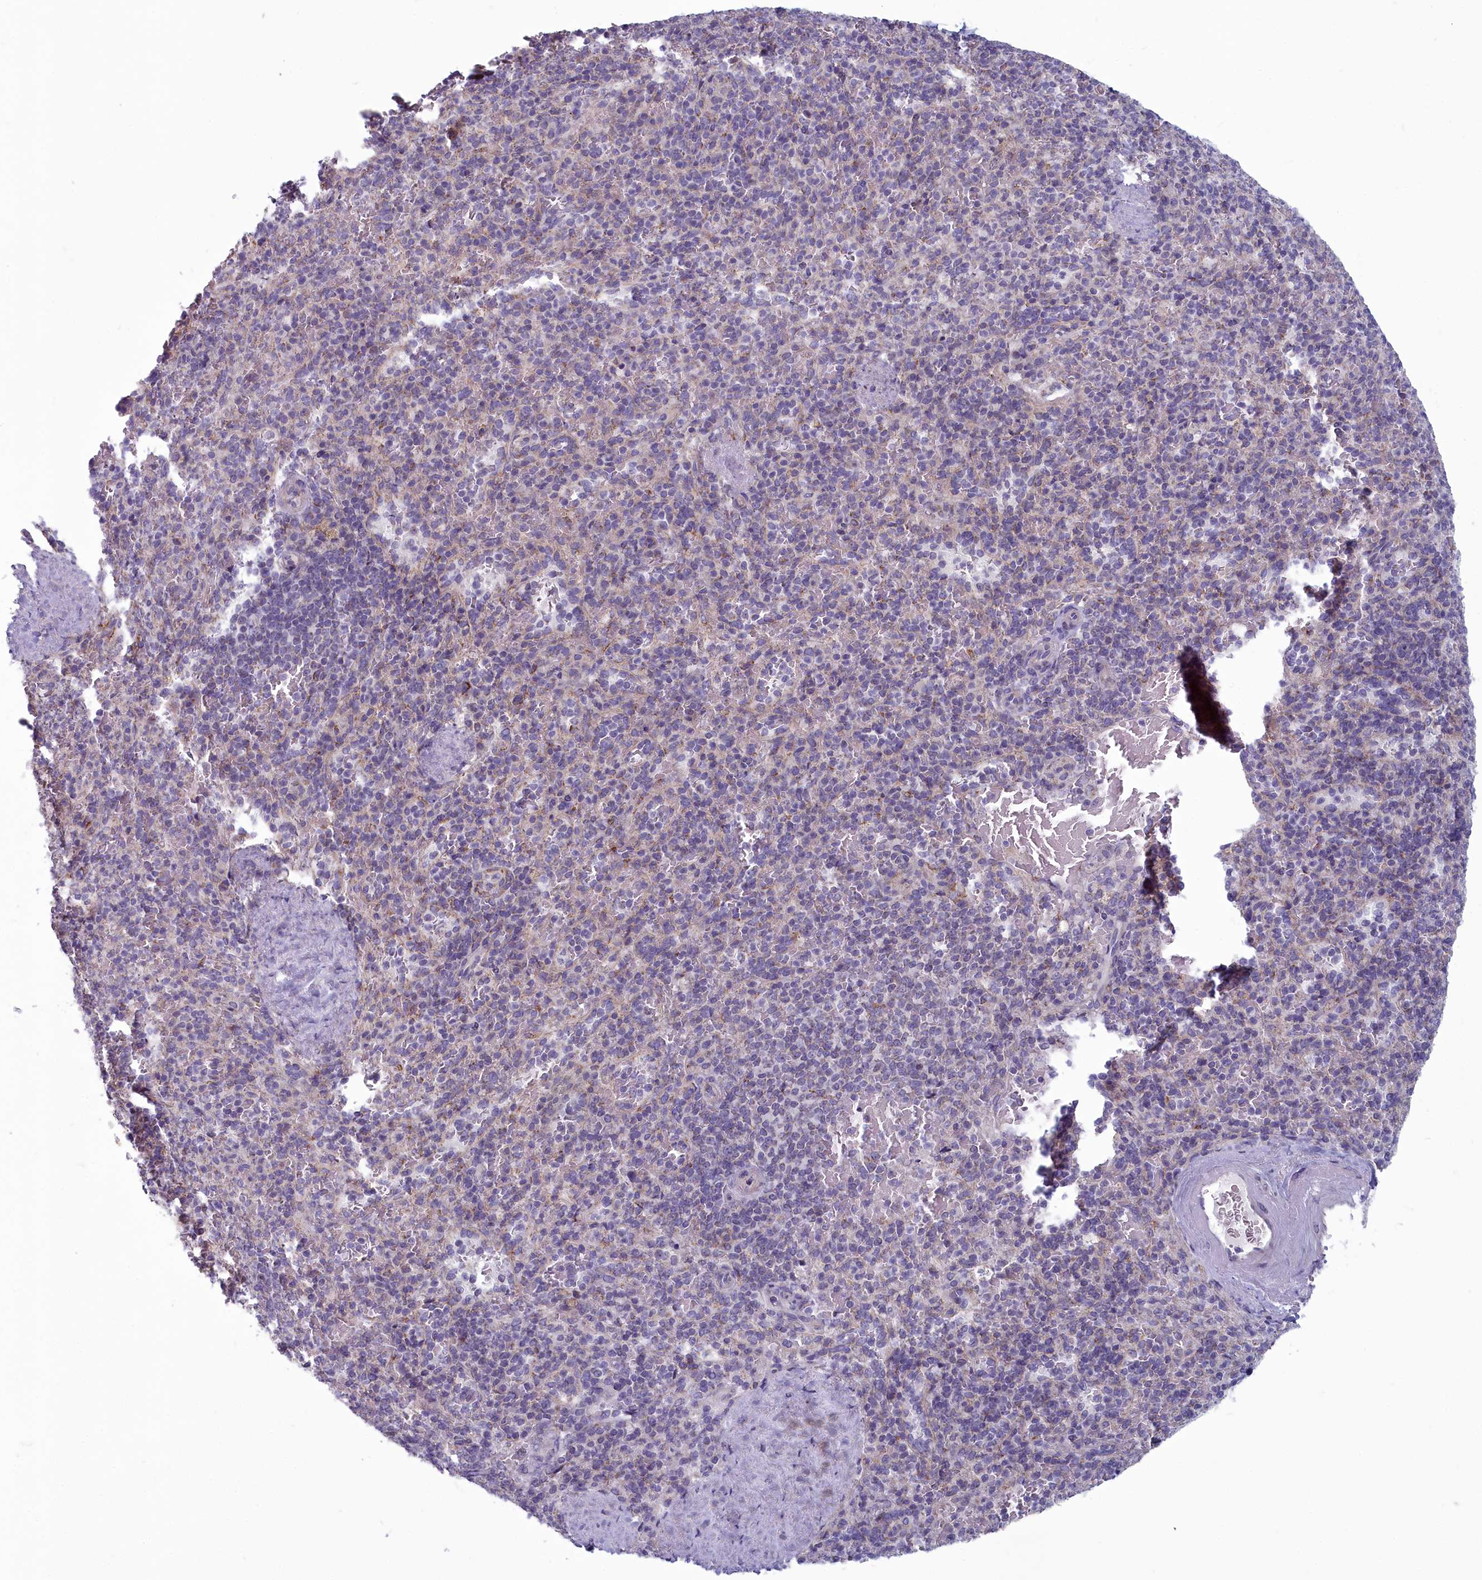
{"staining": {"intensity": "negative", "quantity": "none", "location": "none"}, "tissue": "spleen", "cell_type": "Cells in red pulp", "image_type": "normal", "snomed": [{"axis": "morphology", "description": "Normal tissue, NOS"}, {"axis": "topography", "description": "Spleen"}], "caption": "This is an immunohistochemistry (IHC) photomicrograph of benign human spleen. There is no expression in cells in red pulp.", "gene": "INSYN2A", "patient": {"sex": "male", "age": 82}}